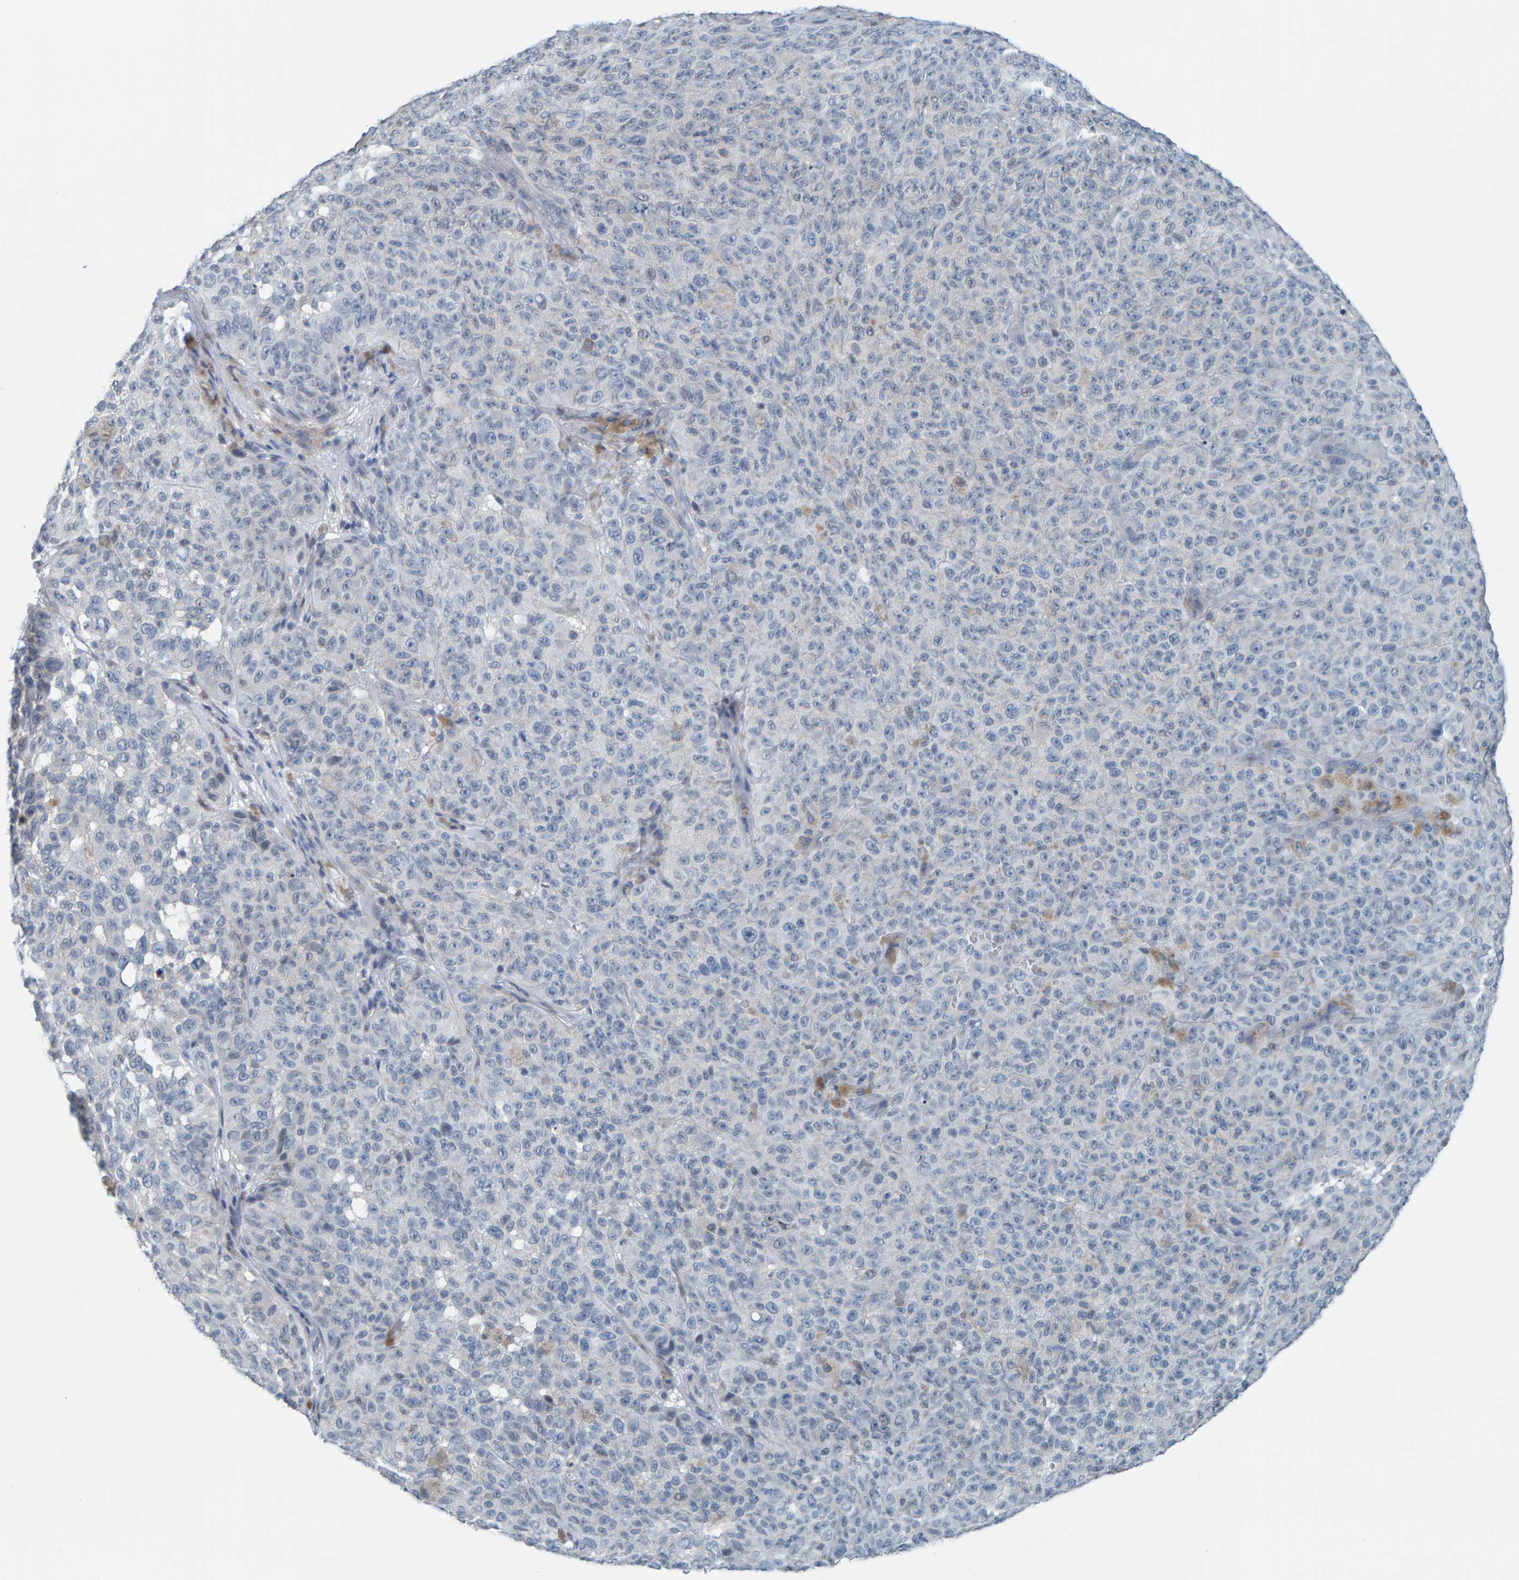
{"staining": {"intensity": "negative", "quantity": "none", "location": "none"}, "tissue": "melanoma", "cell_type": "Tumor cells", "image_type": "cancer", "snomed": [{"axis": "morphology", "description": "Malignant melanoma, NOS"}, {"axis": "topography", "description": "Skin"}], "caption": "A high-resolution photomicrograph shows immunohistochemistry (IHC) staining of malignant melanoma, which shows no significant positivity in tumor cells.", "gene": "CNP", "patient": {"sex": "female", "age": 82}}